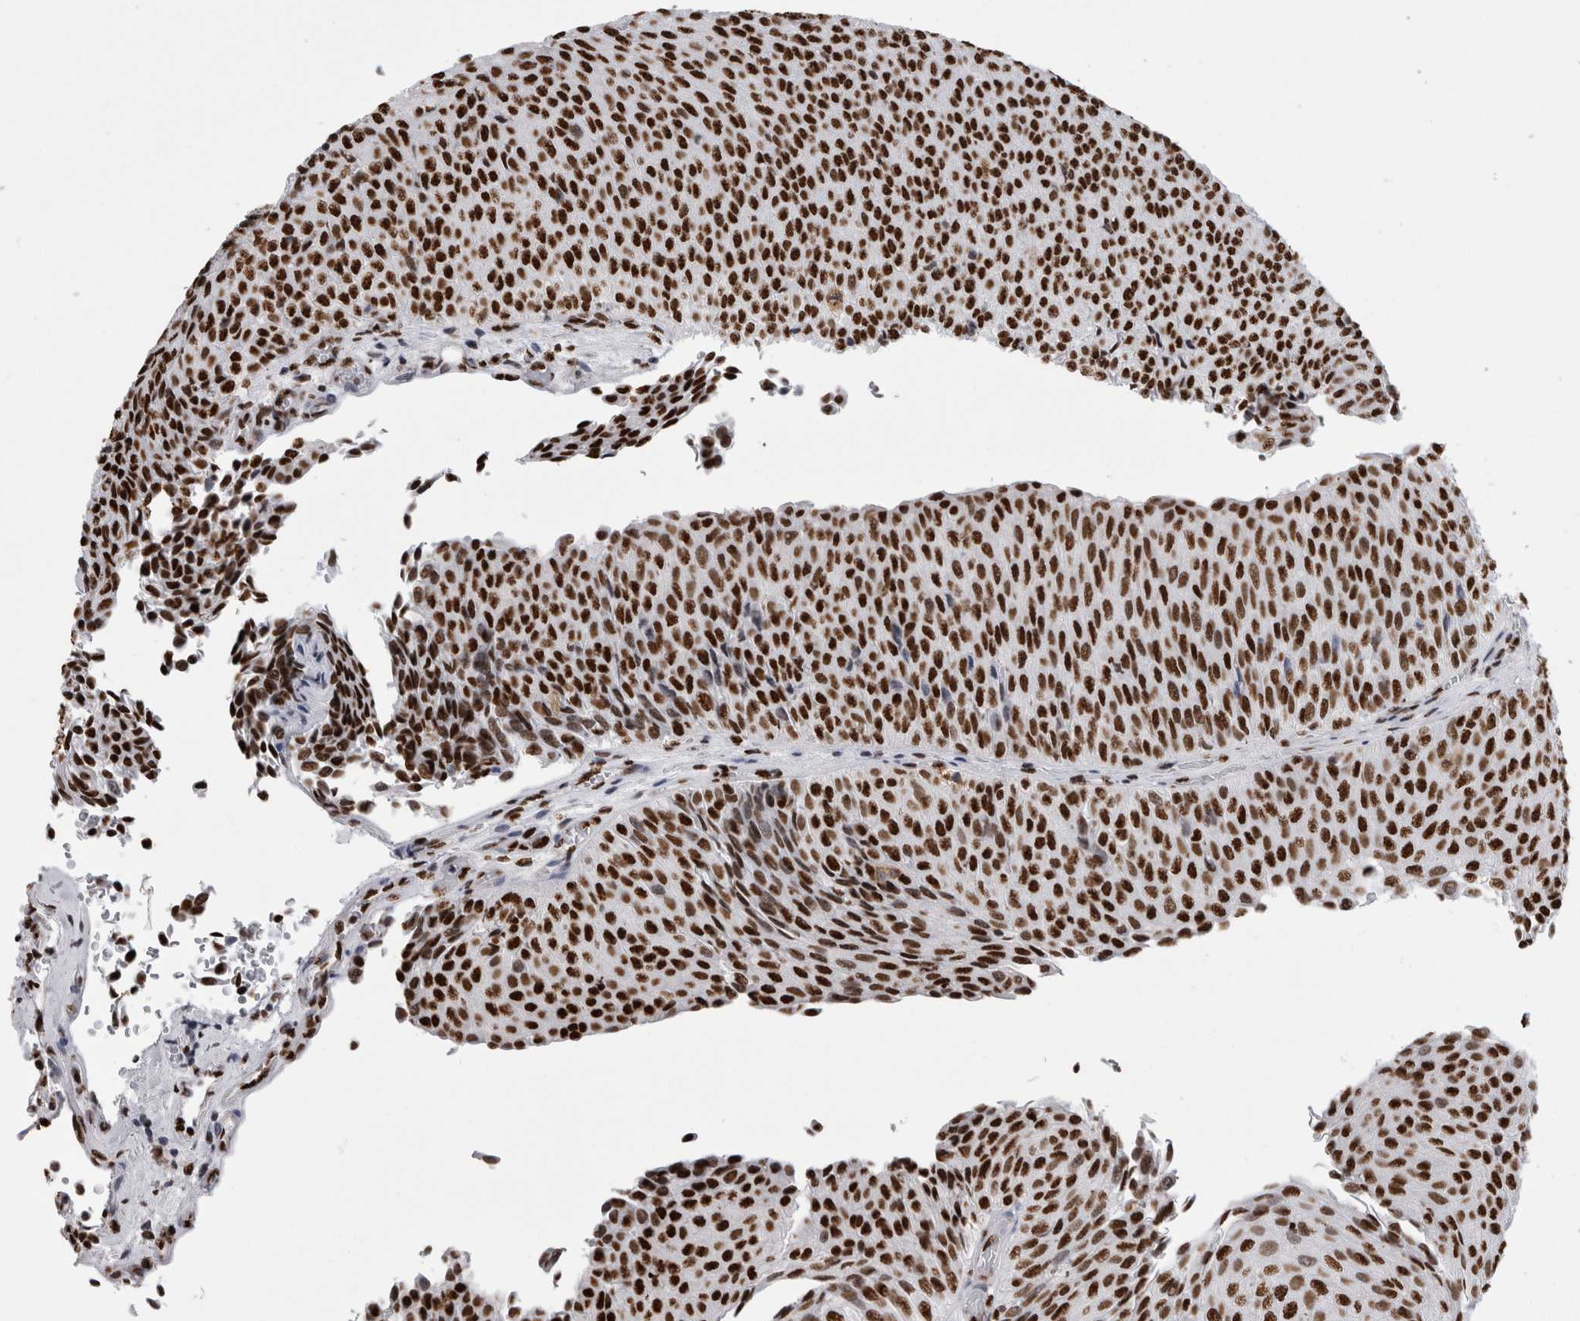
{"staining": {"intensity": "strong", "quantity": ">75%", "location": "nuclear"}, "tissue": "urothelial cancer", "cell_type": "Tumor cells", "image_type": "cancer", "snomed": [{"axis": "morphology", "description": "Urothelial carcinoma, Low grade"}, {"axis": "topography", "description": "Urinary bladder"}], "caption": "IHC micrograph of human urothelial carcinoma (low-grade) stained for a protein (brown), which demonstrates high levels of strong nuclear expression in about >75% of tumor cells.", "gene": "ALPK3", "patient": {"sex": "male", "age": 78}}